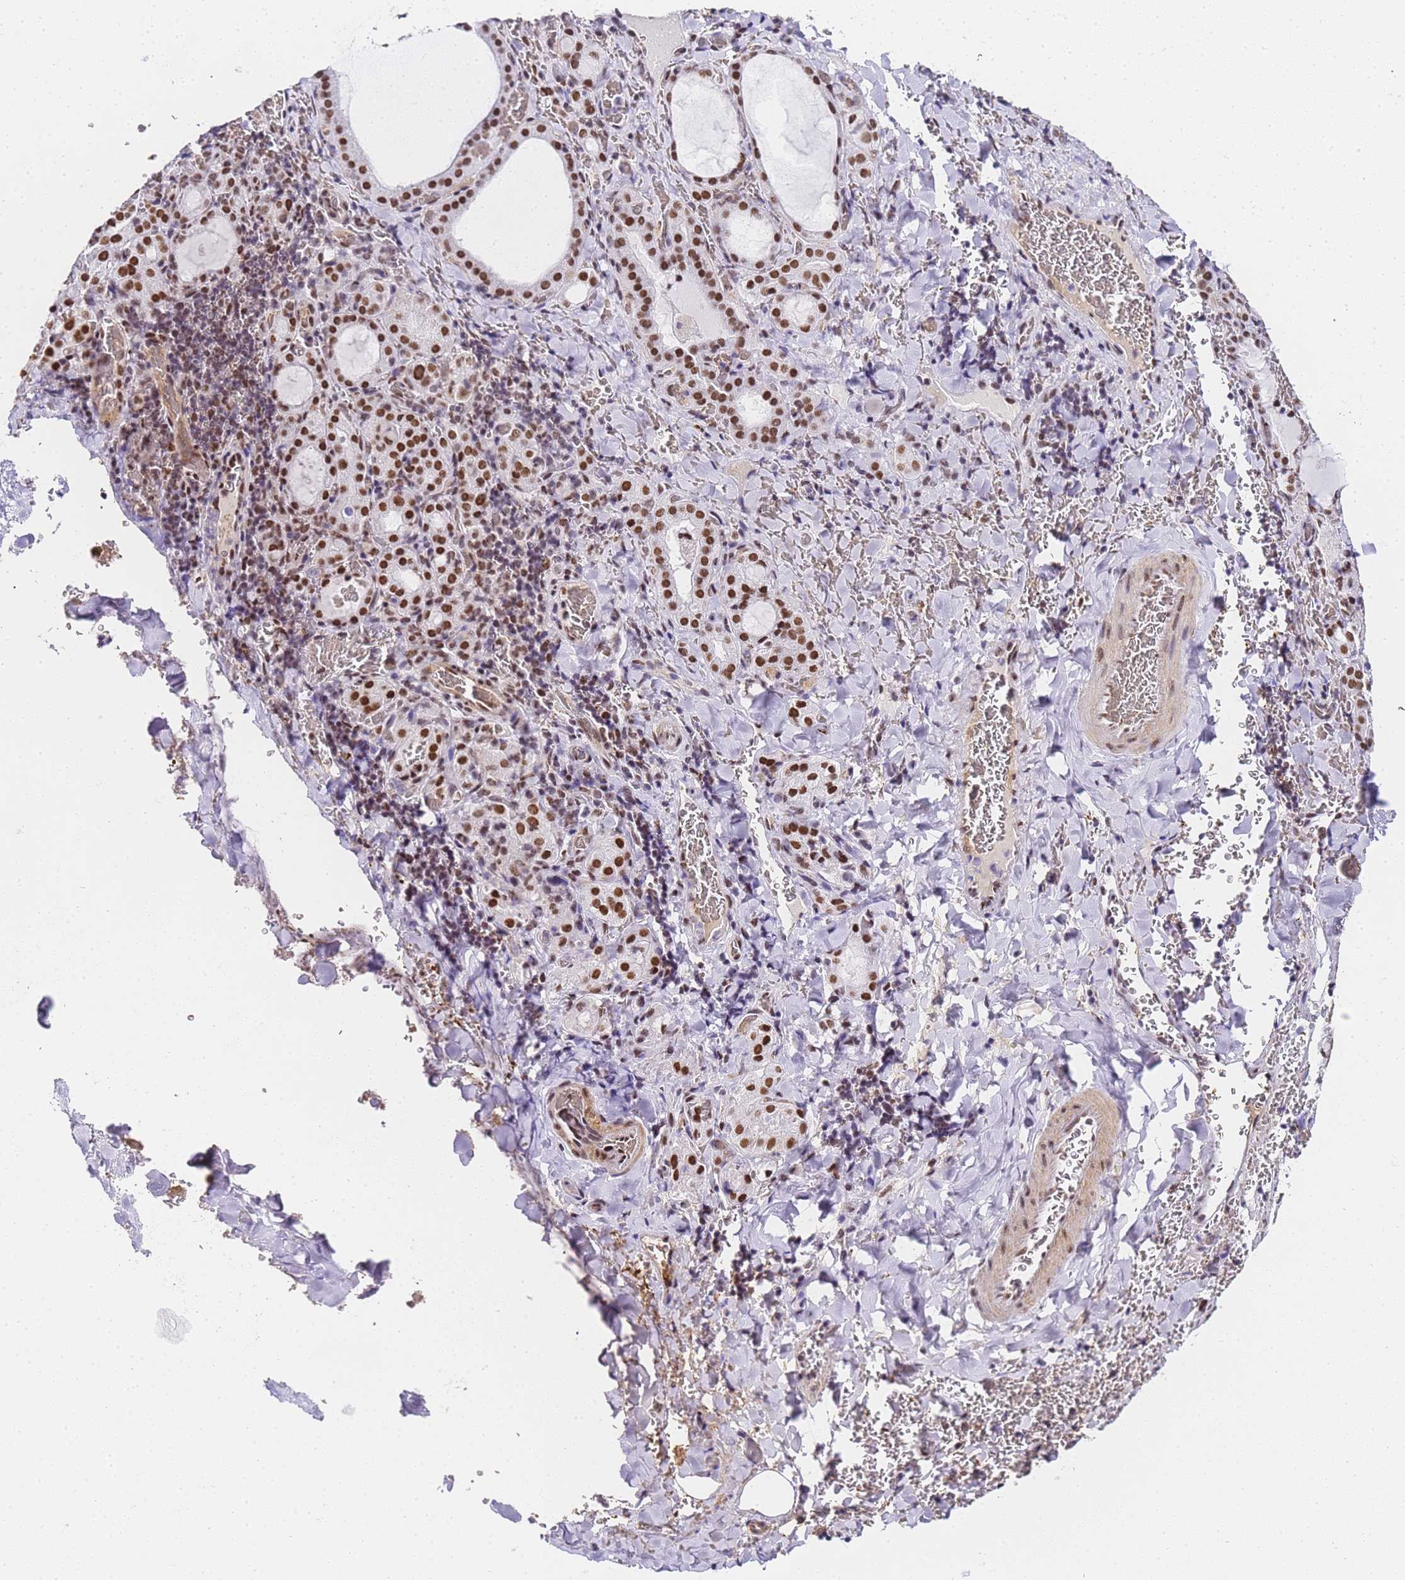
{"staining": {"intensity": "strong", "quantity": ">75%", "location": "nuclear"}, "tissue": "thyroid gland", "cell_type": "Glandular cells", "image_type": "normal", "snomed": [{"axis": "morphology", "description": "Normal tissue, NOS"}, {"axis": "topography", "description": "Thyroid gland"}], "caption": "Brown immunohistochemical staining in benign thyroid gland displays strong nuclear expression in about >75% of glandular cells.", "gene": "POLR1A", "patient": {"sex": "female", "age": 39}}